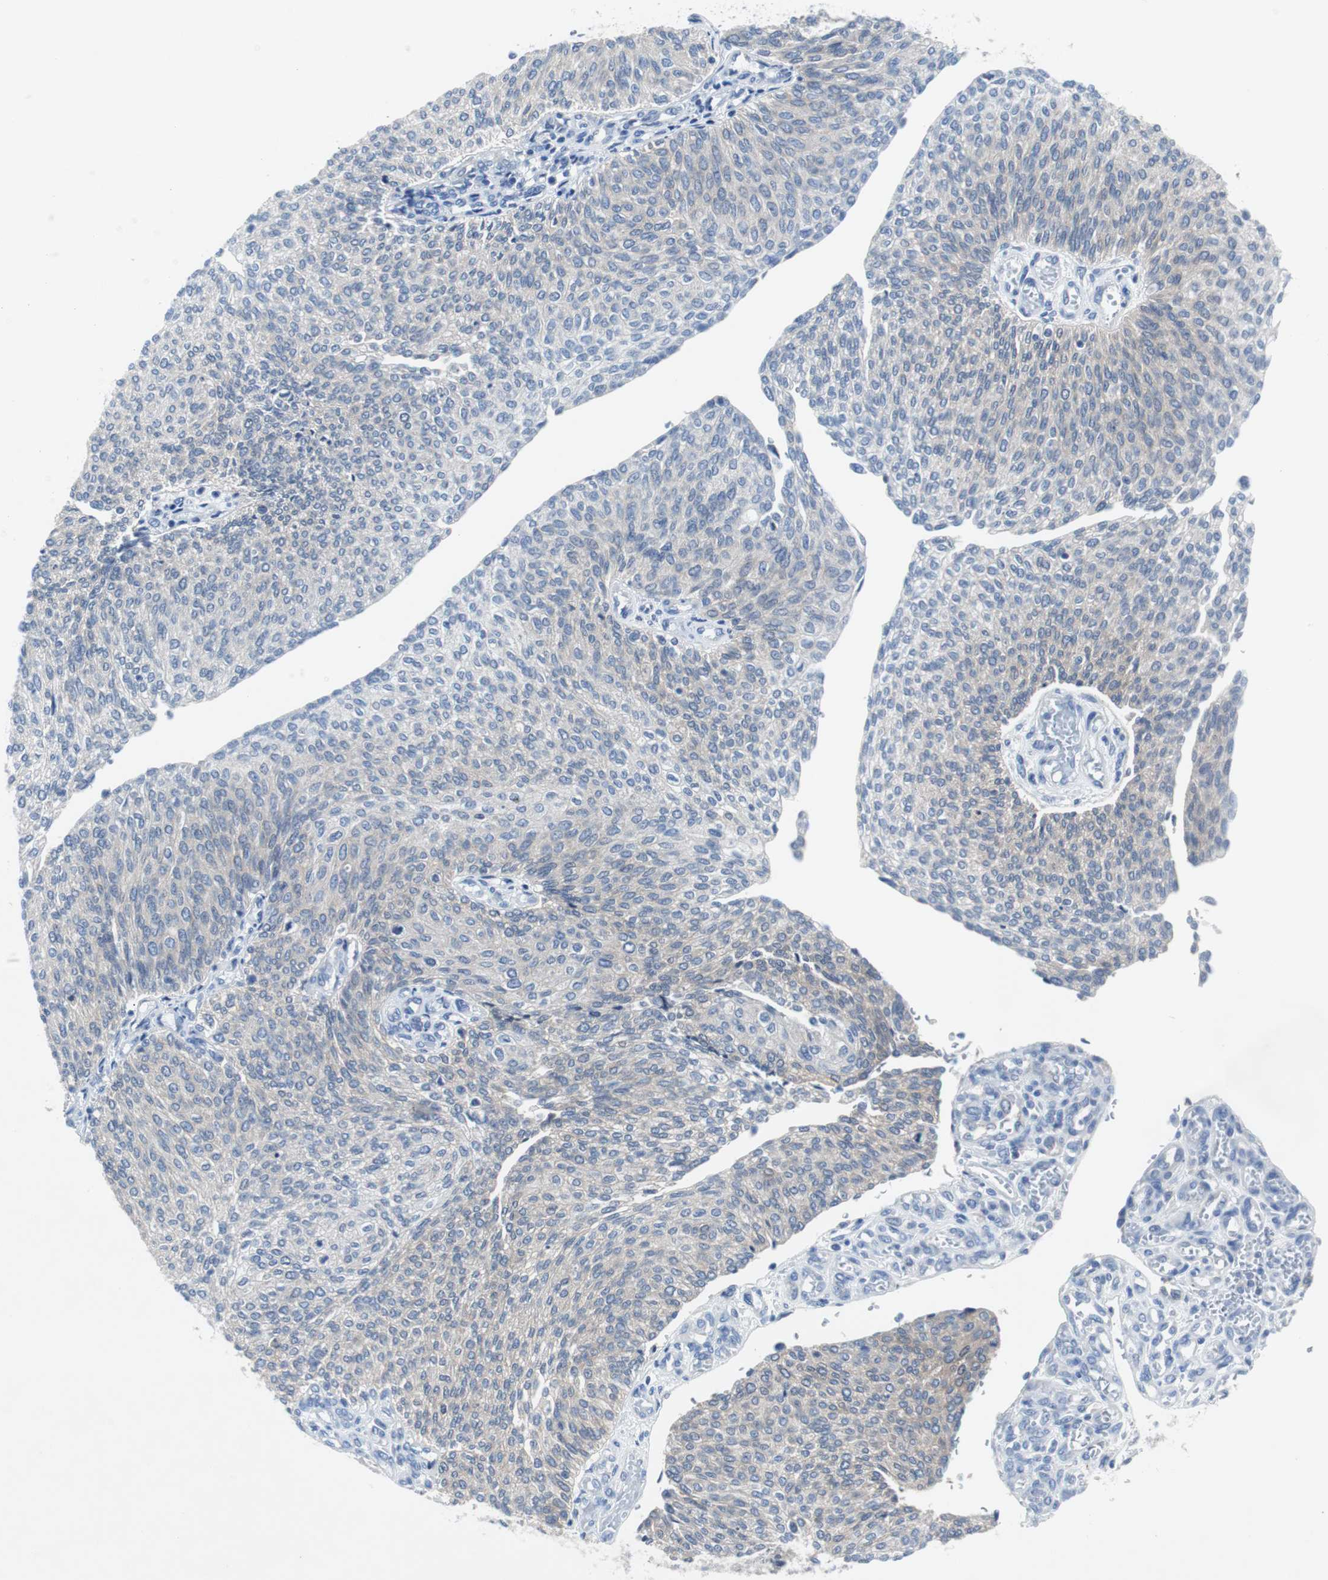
{"staining": {"intensity": "weak", "quantity": "25%-75%", "location": "cytoplasmic/membranous"}, "tissue": "urothelial cancer", "cell_type": "Tumor cells", "image_type": "cancer", "snomed": [{"axis": "morphology", "description": "Urothelial carcinoma, Low grade"}, {"axis": "topography", "description": "Urinary bladder"}], "caption": "Protein expression analysis of human urothelial carcinoma (low-grade) reveals weak cytoplasmic/membranous positivity in approximately 25%-75% of tumor cells.", "gene": "EEF2K", "patient": {"sex": "female", "age": 79}}